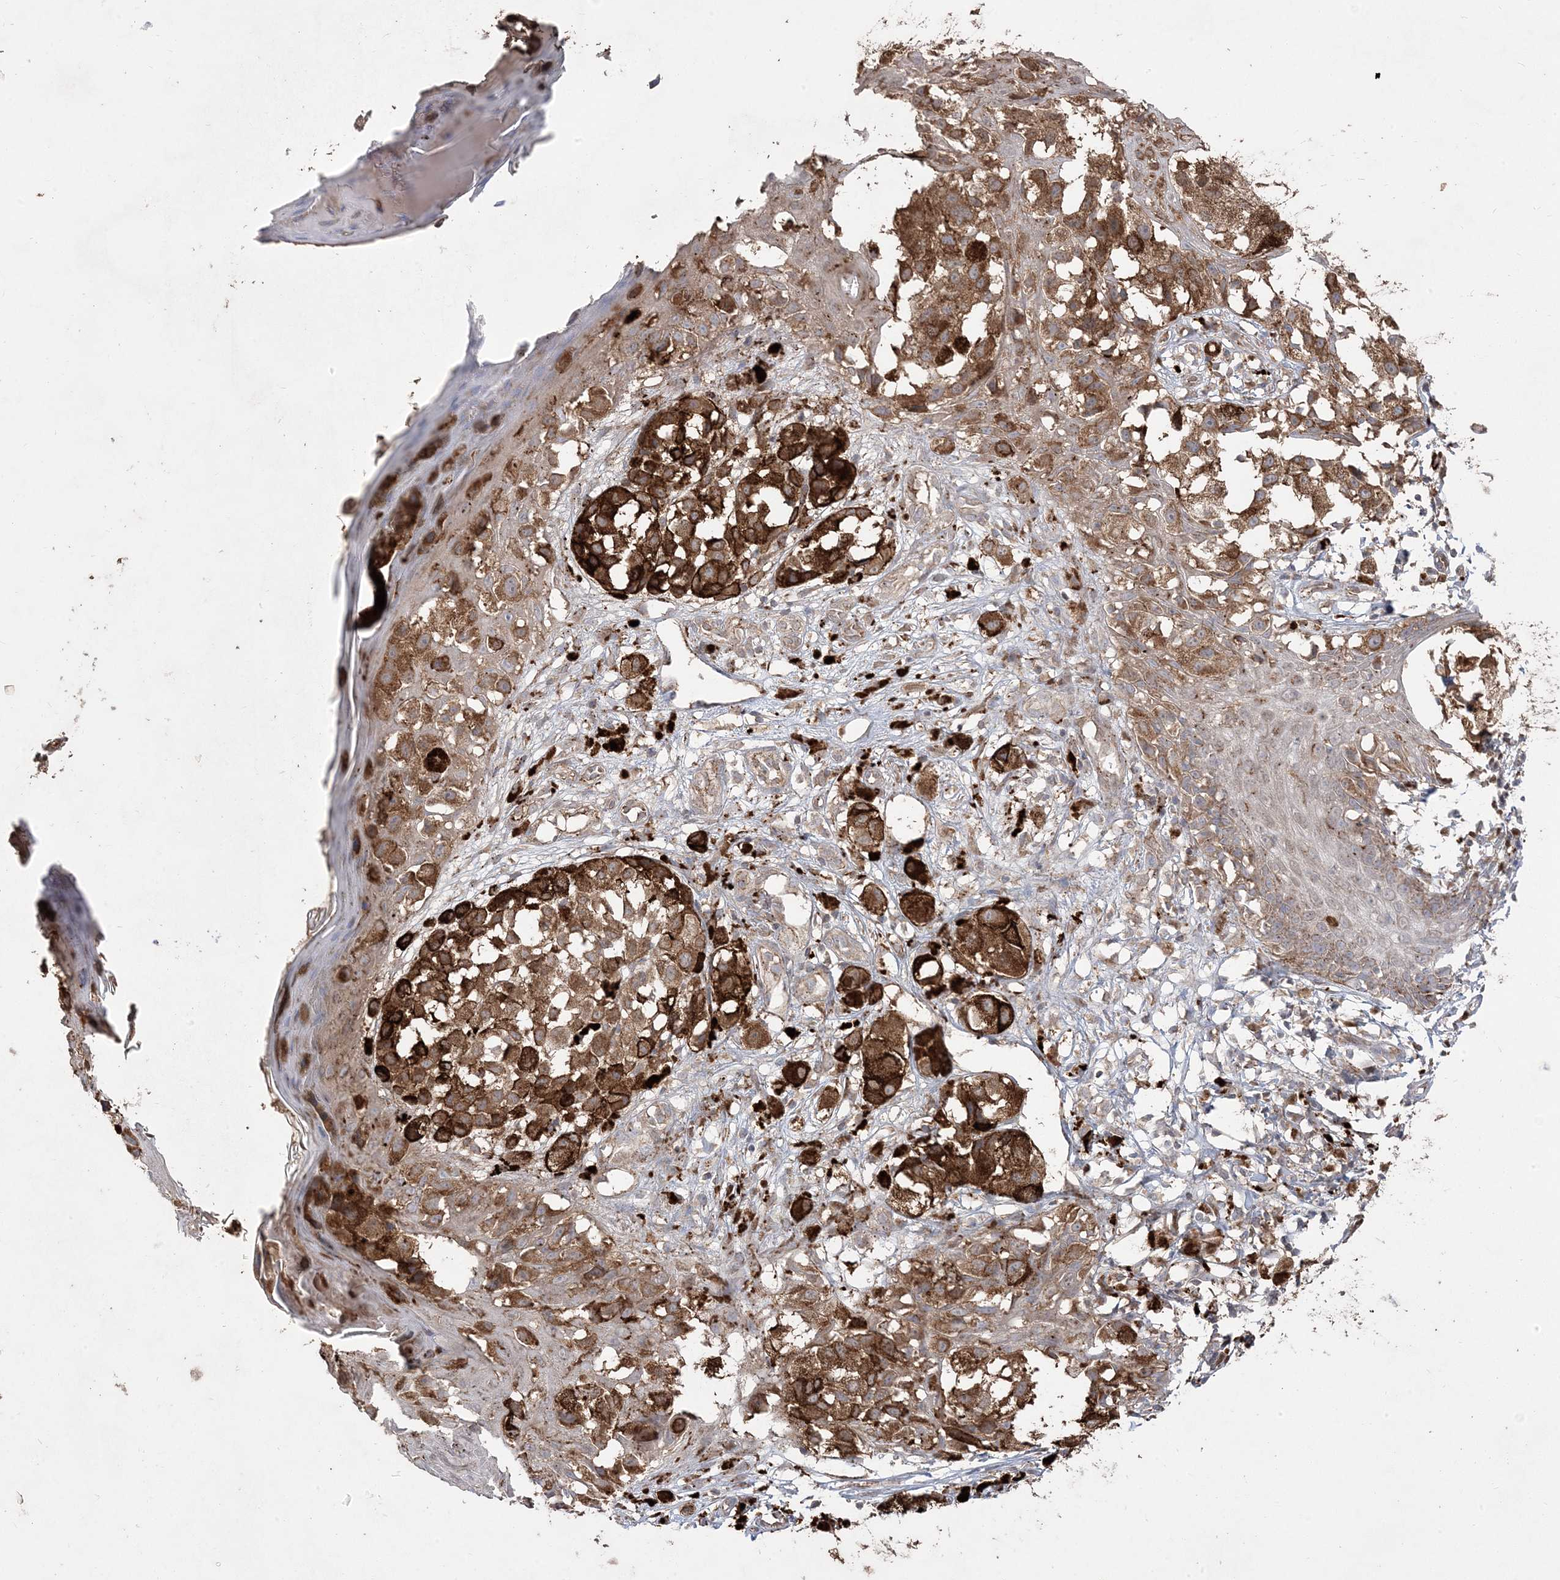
{"staining": {"intensity": "strong", "quantity": ">75%", "location": "cytoplasmic/membranous"}, "tissue": "melanoma", "cell_type": "Tumor cells", "image_type": "cancer", "snomed": [{"axis": "morphology", "description": "Malignant melanoma, NOS"}, {"axis": "topography", "description": "Skin of leg"}], "caption": "Strong cytoplasmic/membranous protein positivity is present in approximately >75% of tumor cells in melanoma. (DAB (3,3'-diaminobenzidine) IHC, brown staining for protein, blue staining for nuclei).", "gene": "PPOX", "patient": {"sex": "female", "age": 72}}